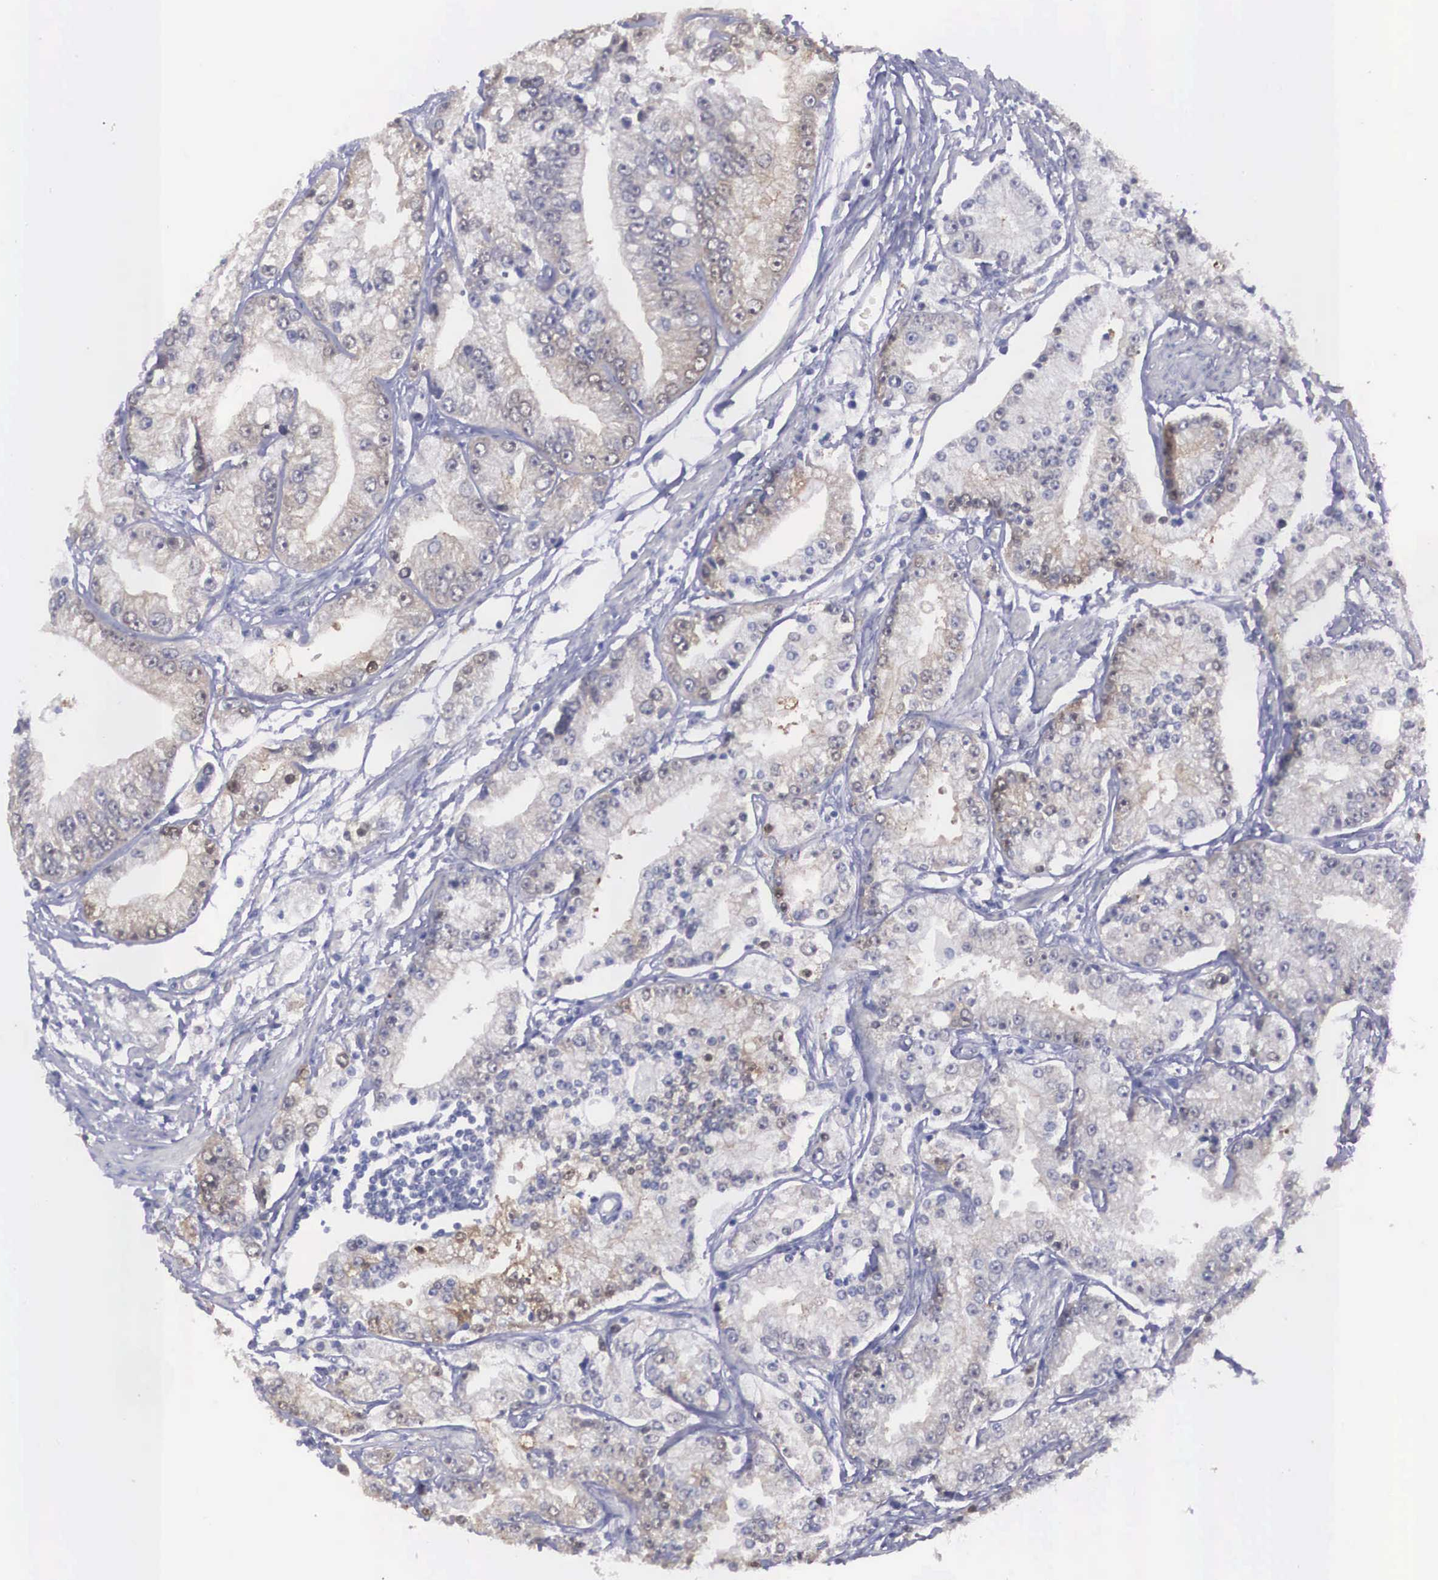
{"staining": {"intensity": "moderate", "quantity": "25%-75%", "location": "cytoplasmic/membranous"}, "tissue": "prostate cancer", "cell_type": "Tumor cells", "image_type": "cancer", "snomed": [{"axis": "morphology", "description": "Adenocarcinoma, Medium grade"}, {"axis": "topography", "description": "Prostate"}], "caption": "Prostate medium-grade adenocarcinoma stained for a protein reveals moderate cytoplasmic/membranous positivity in tumor cells.", "gene": "REPS2", "patient": {"sex": "male", "age": 72}}